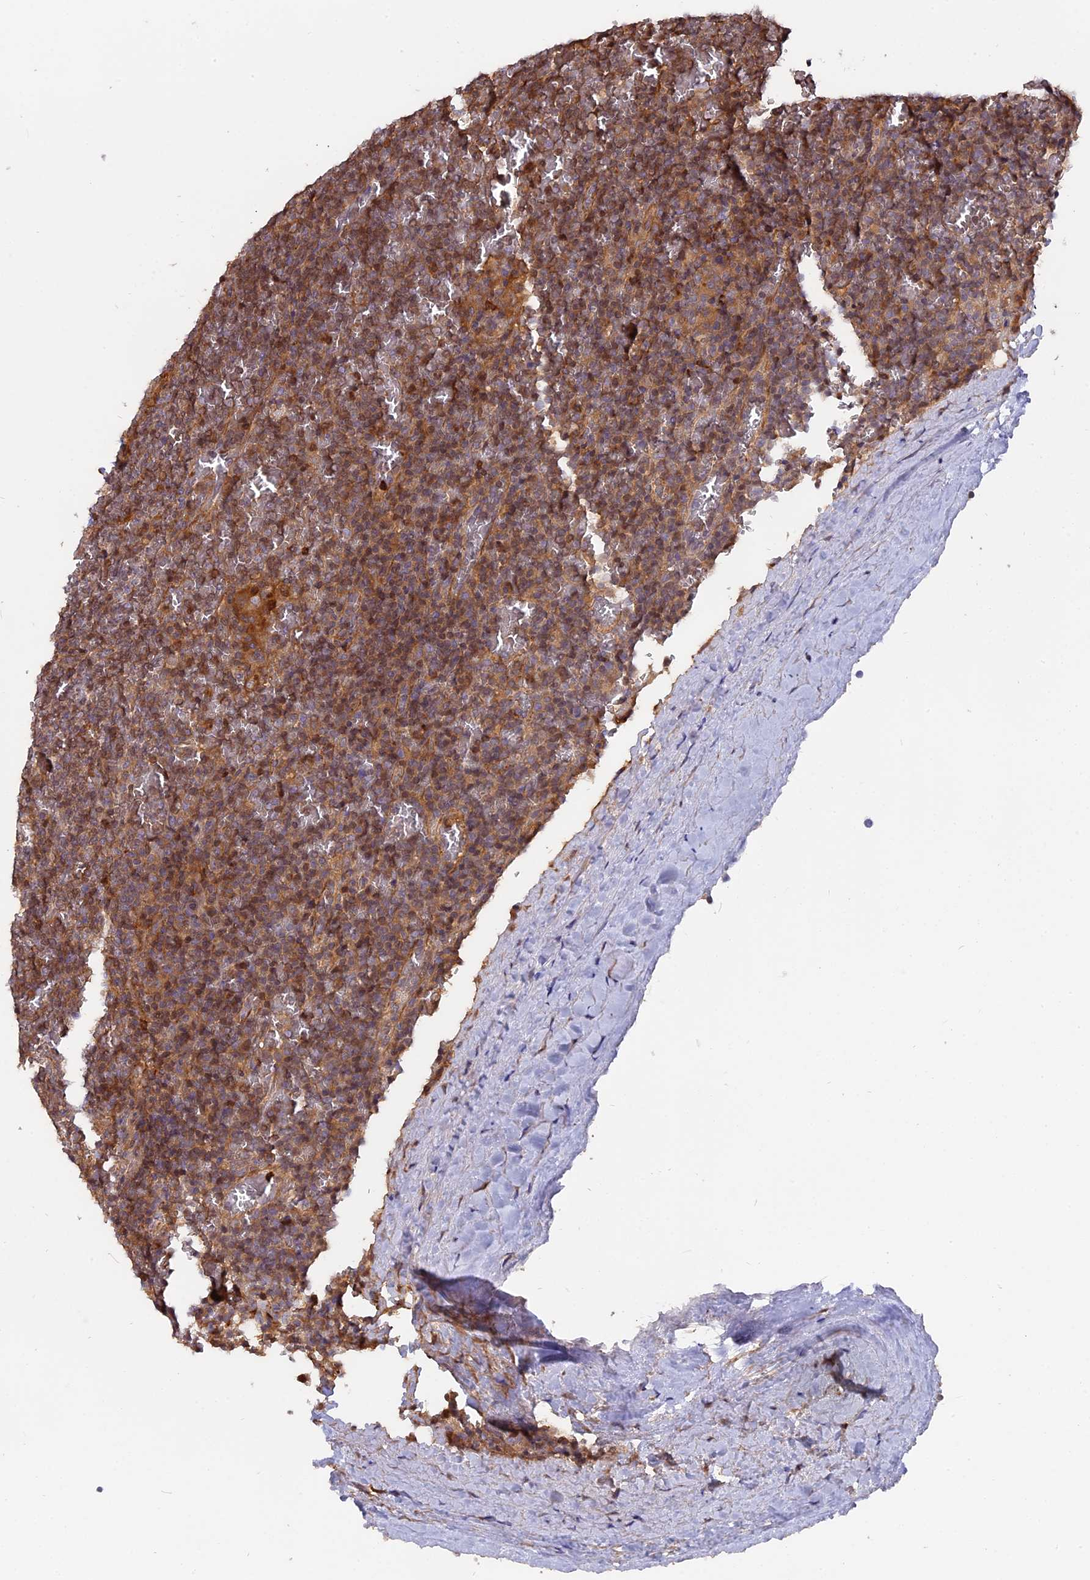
{"staining": {"intensity": "moderate", "quantity": ">75%", "location": "cytoplasmic/membranous,nuclear"}, "tissue": "lymphoma", "cell_type": "Tumor cells", "image_type": "cancer", "snomed": [{"axis": "morphology", "description": "Malignant lymphoma, non-Hodgkin's type, Low grade"}, {"axis": "topography", "description": "Spleen"}], "caption": "A medium amount of moderate cytoplasmic/membranous and nuclear staining is identified in about >75% of tumor cells in lymphoma tissue.", "gene": "FAM118B", "patient": {"sex": "female", "age": 19}}